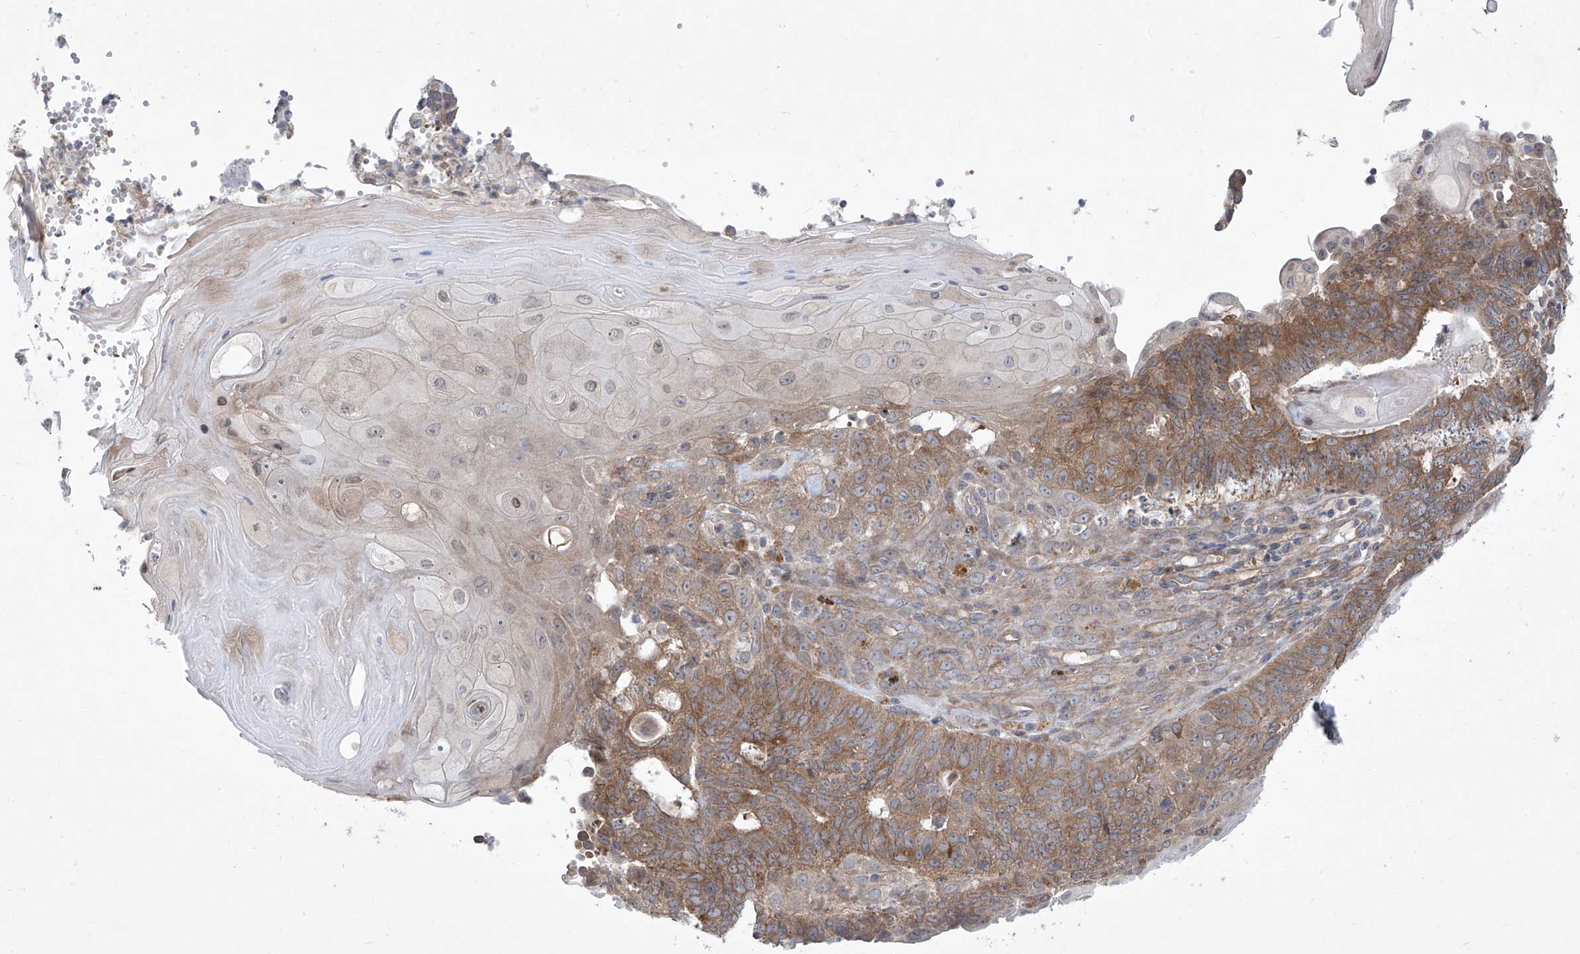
{"staining": {"intensity": "moderate", "quantity": "25%-75%", "location": "cytoplasmic/membranous"}, "tissue": "endometrial cancer", "cell_type": "Tumor cells", "image_type": "cancer", "snomed": [{"axis": "morphology", "description": "Adenocarcinoma, NOS"}, {"axis": "topography", "description": "Endometrium"}], "caption": "This micrograph reveals immunohistochemistry staining of human adenocarcinoma (endometrial), with medium moderate cytoplasmic/membranous staining in approximately 25%-75% of tumor cells.", "gene": "KLC4", "patient": {"sex": "female", "age": 32}}